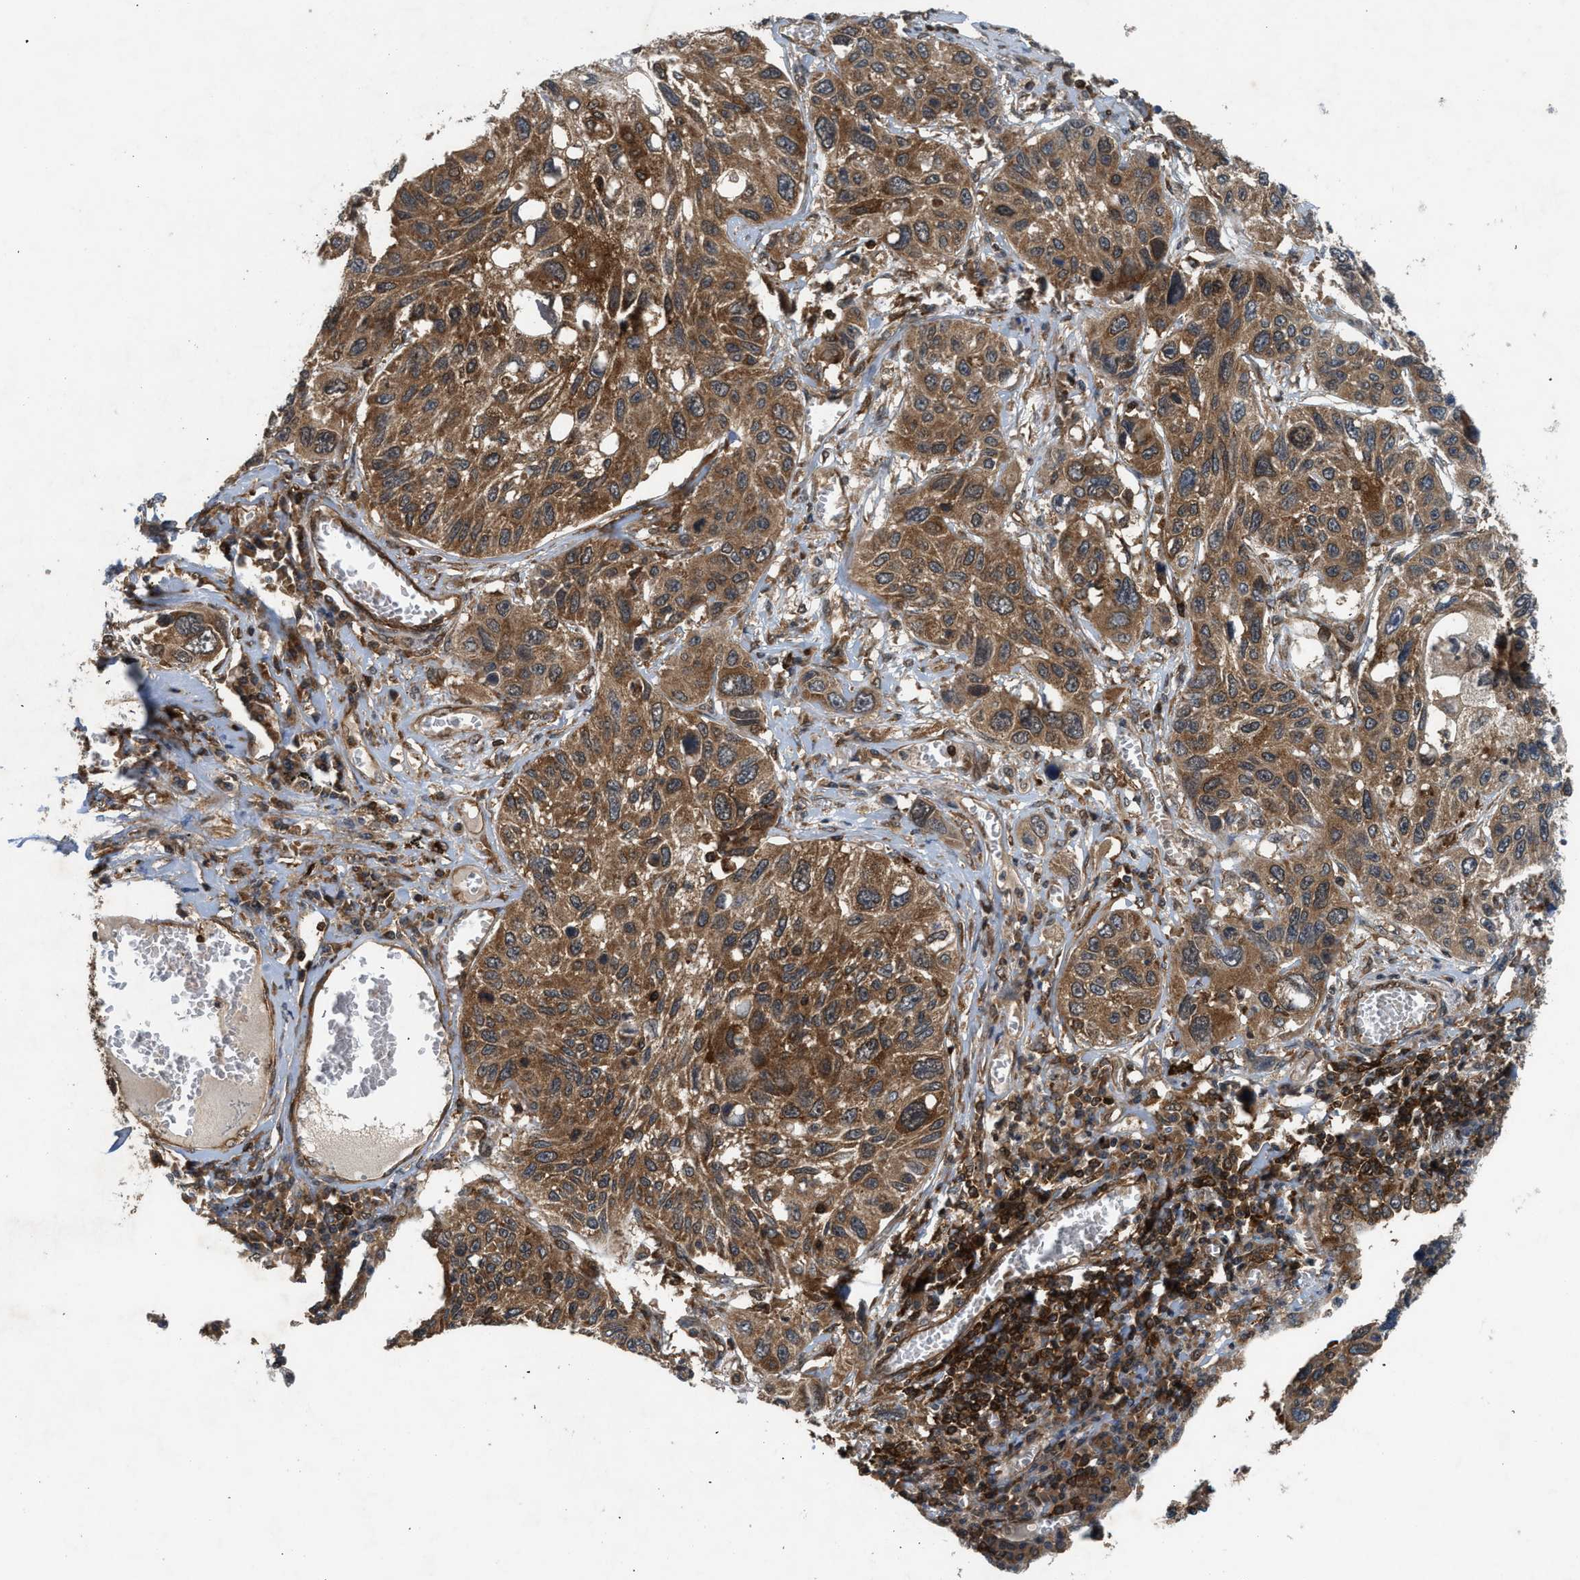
{"staining": {"intensity": "moderate", "quantity": ">75%", "location": "cytoplasmic/membranous"}, "tissue": "lung cancer", "cell_type": "Tumor cells", "image_type": "cancer", "snomed": [{"axis": "morphology", "description": "Squamous cell carcinoma, NOS"}, {"axis": "topography", "description": "Lung"}], "caption": "DAB (3,3'-diaminobenzidine) immunohistochemical staining of lung cancer shows moderate cytoplasmic/membranous protein staining in about >75% of tumor cells.", "gene": "OXSR1", "patient": {"sex": "male", "age": 71}}